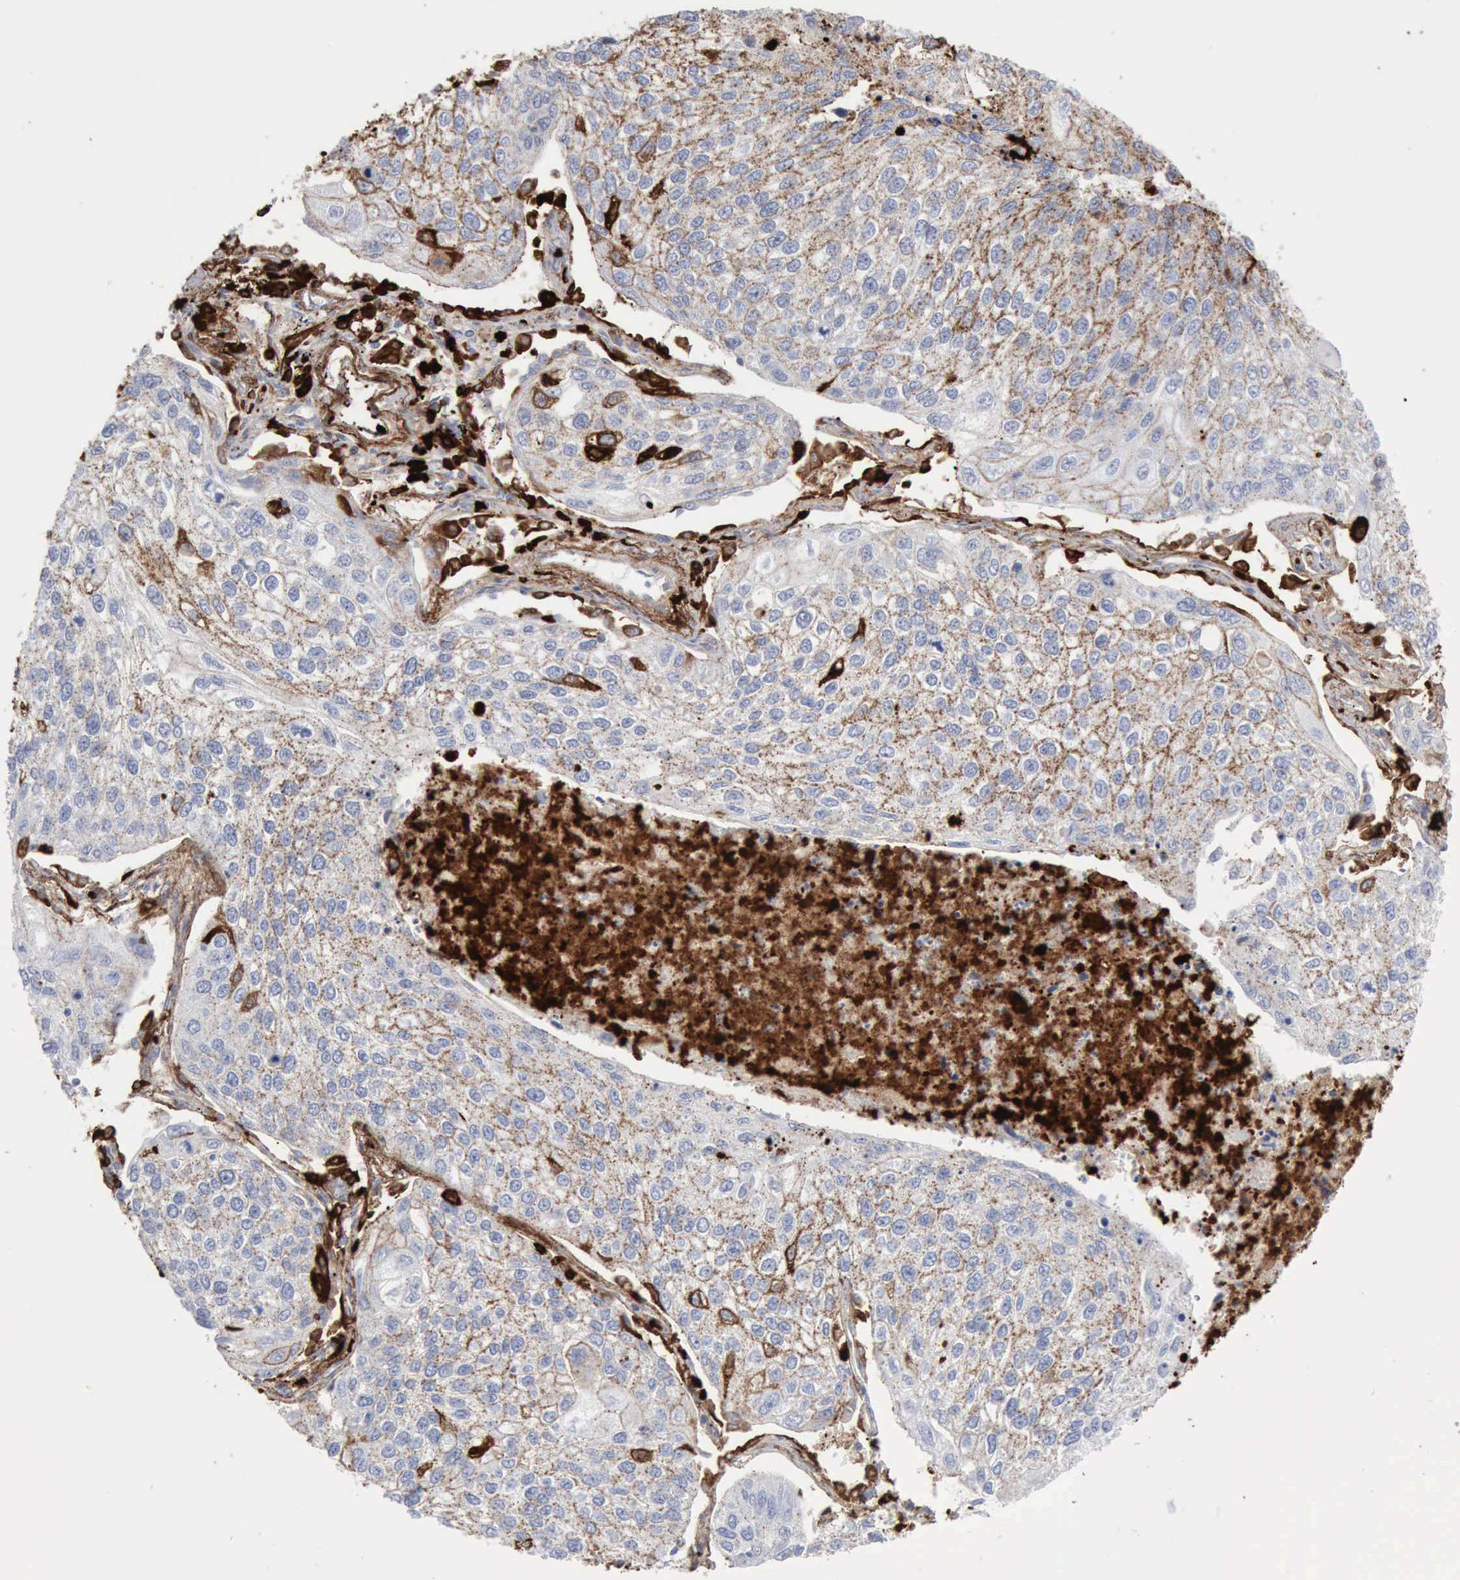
{"staining": {"intensity": "moderate", "quantity": "25%-75%", "location": "cytoplasmic/membranous"}, "tissue": "lung cancer", "cell_type": "Tumor cells", "image_type": "cancer", "snomed": [{"axis": "morphology", "description": "Squamous cell carcinoma, NOS"}, {"axis": "topography", "description": "Lung"}], "caption": "This image shows immunohistochemistry (IHC) staining of human squamous cell carcinoma (lung), with medium moderate cytoplasmic/membranous expression in about 25%-75% of tumor cells.", "gene": "C4BPA", "patient": {"sex": "male", "age": 75}}